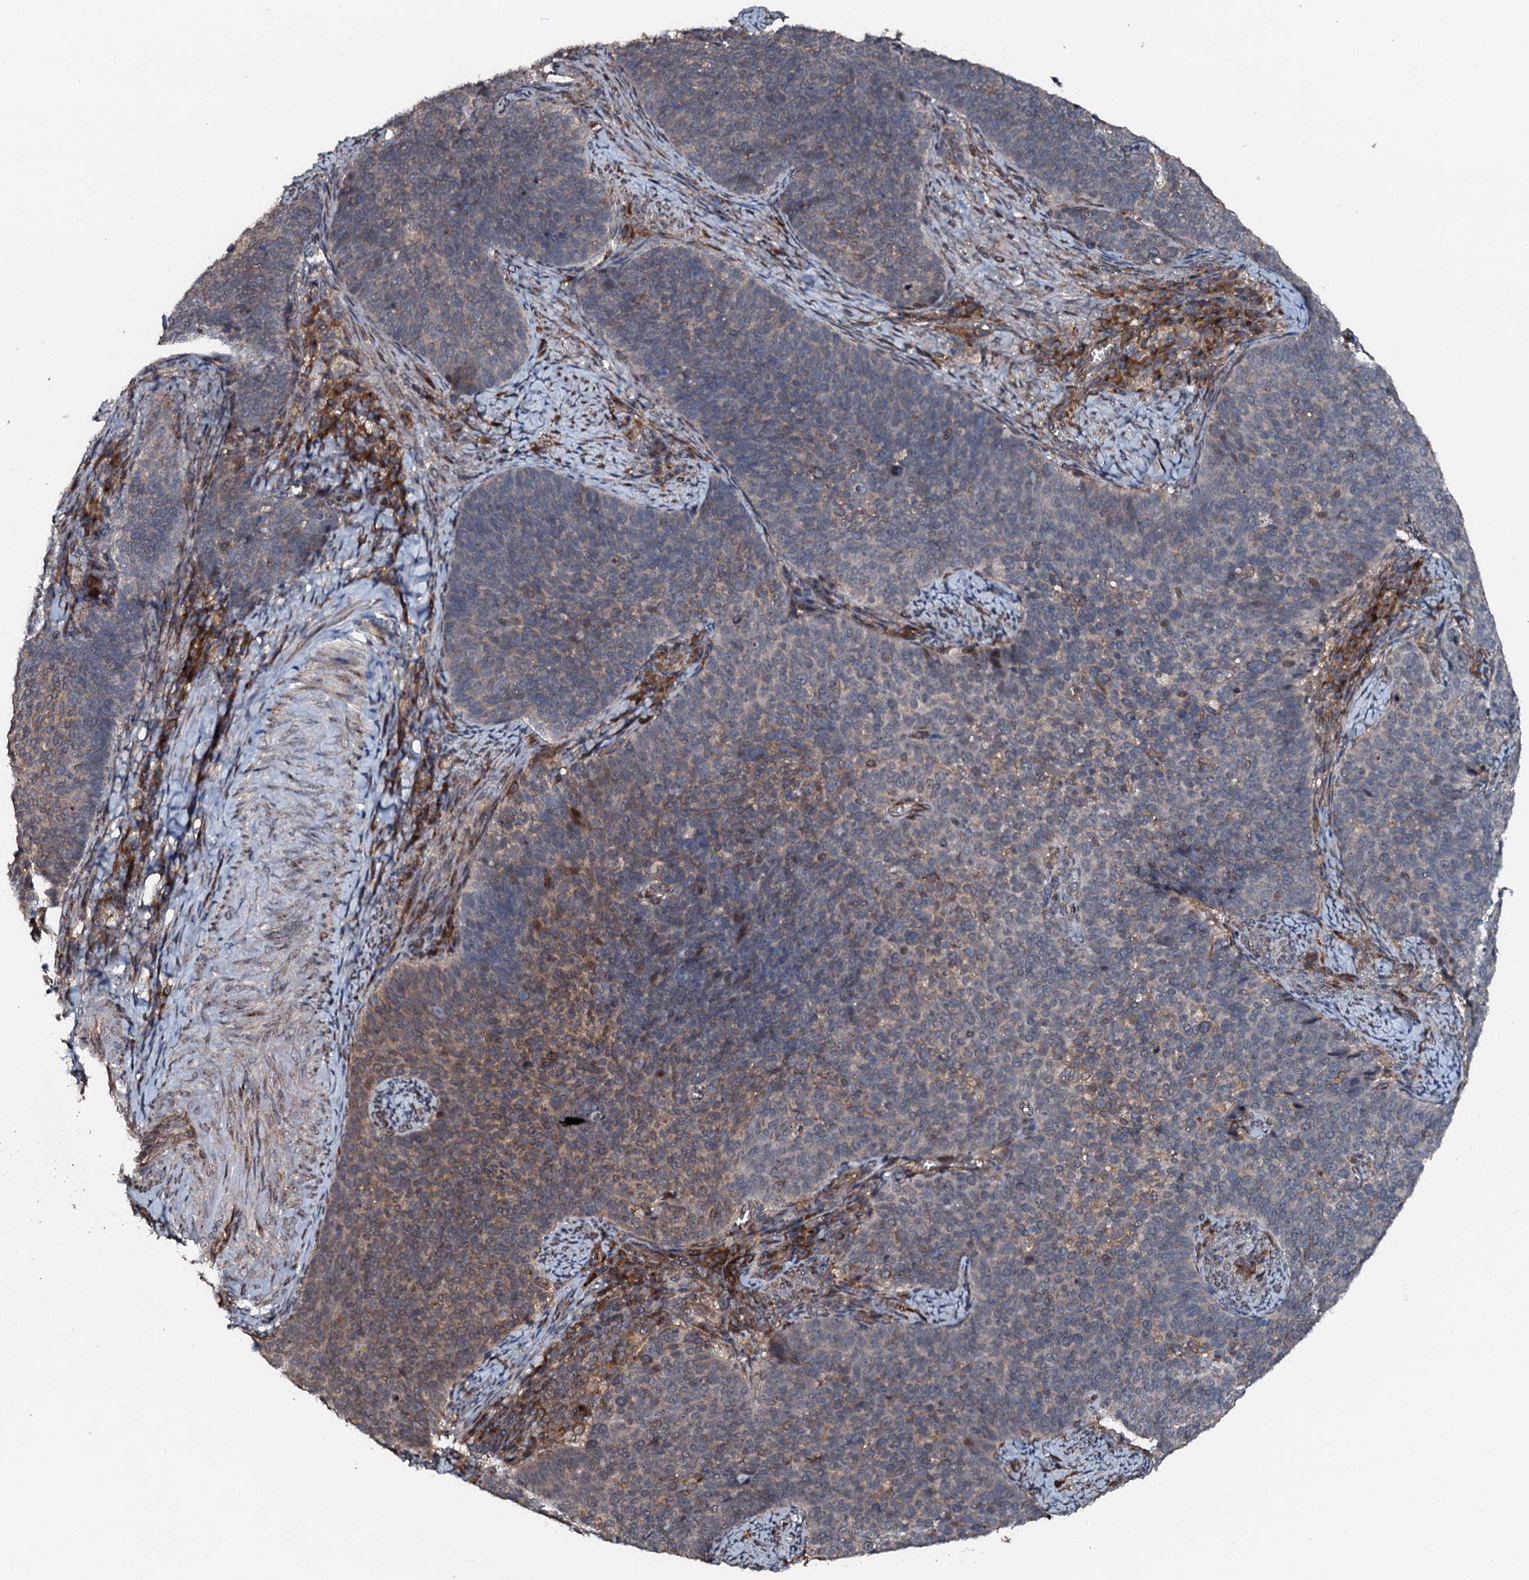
{"staining": {"intensity": "weak", "quantity": "25%-75%", "location": "cytoplasmic/membranous"}, "tissue": "cervical cancer", "cell_type": "Tumor cells", "image_type": "cancer", "snomed": [{"axis": "morphology", "description": "Normal tissue, NOS"}, {"axis": "morphology", "description": "Squamous cell carcinoma, NOS"}, {"axis": "topography", "description": "Cervix"}], "caption": "An IHC micrograph of tumor tissue is shown. Protein staining in brown labels weak cytoplasmic/membranous positivity in cervical cancer within tumor cells.", "gene": "FLYWCH1", "patient": {"sex": "female", "age": 39}}